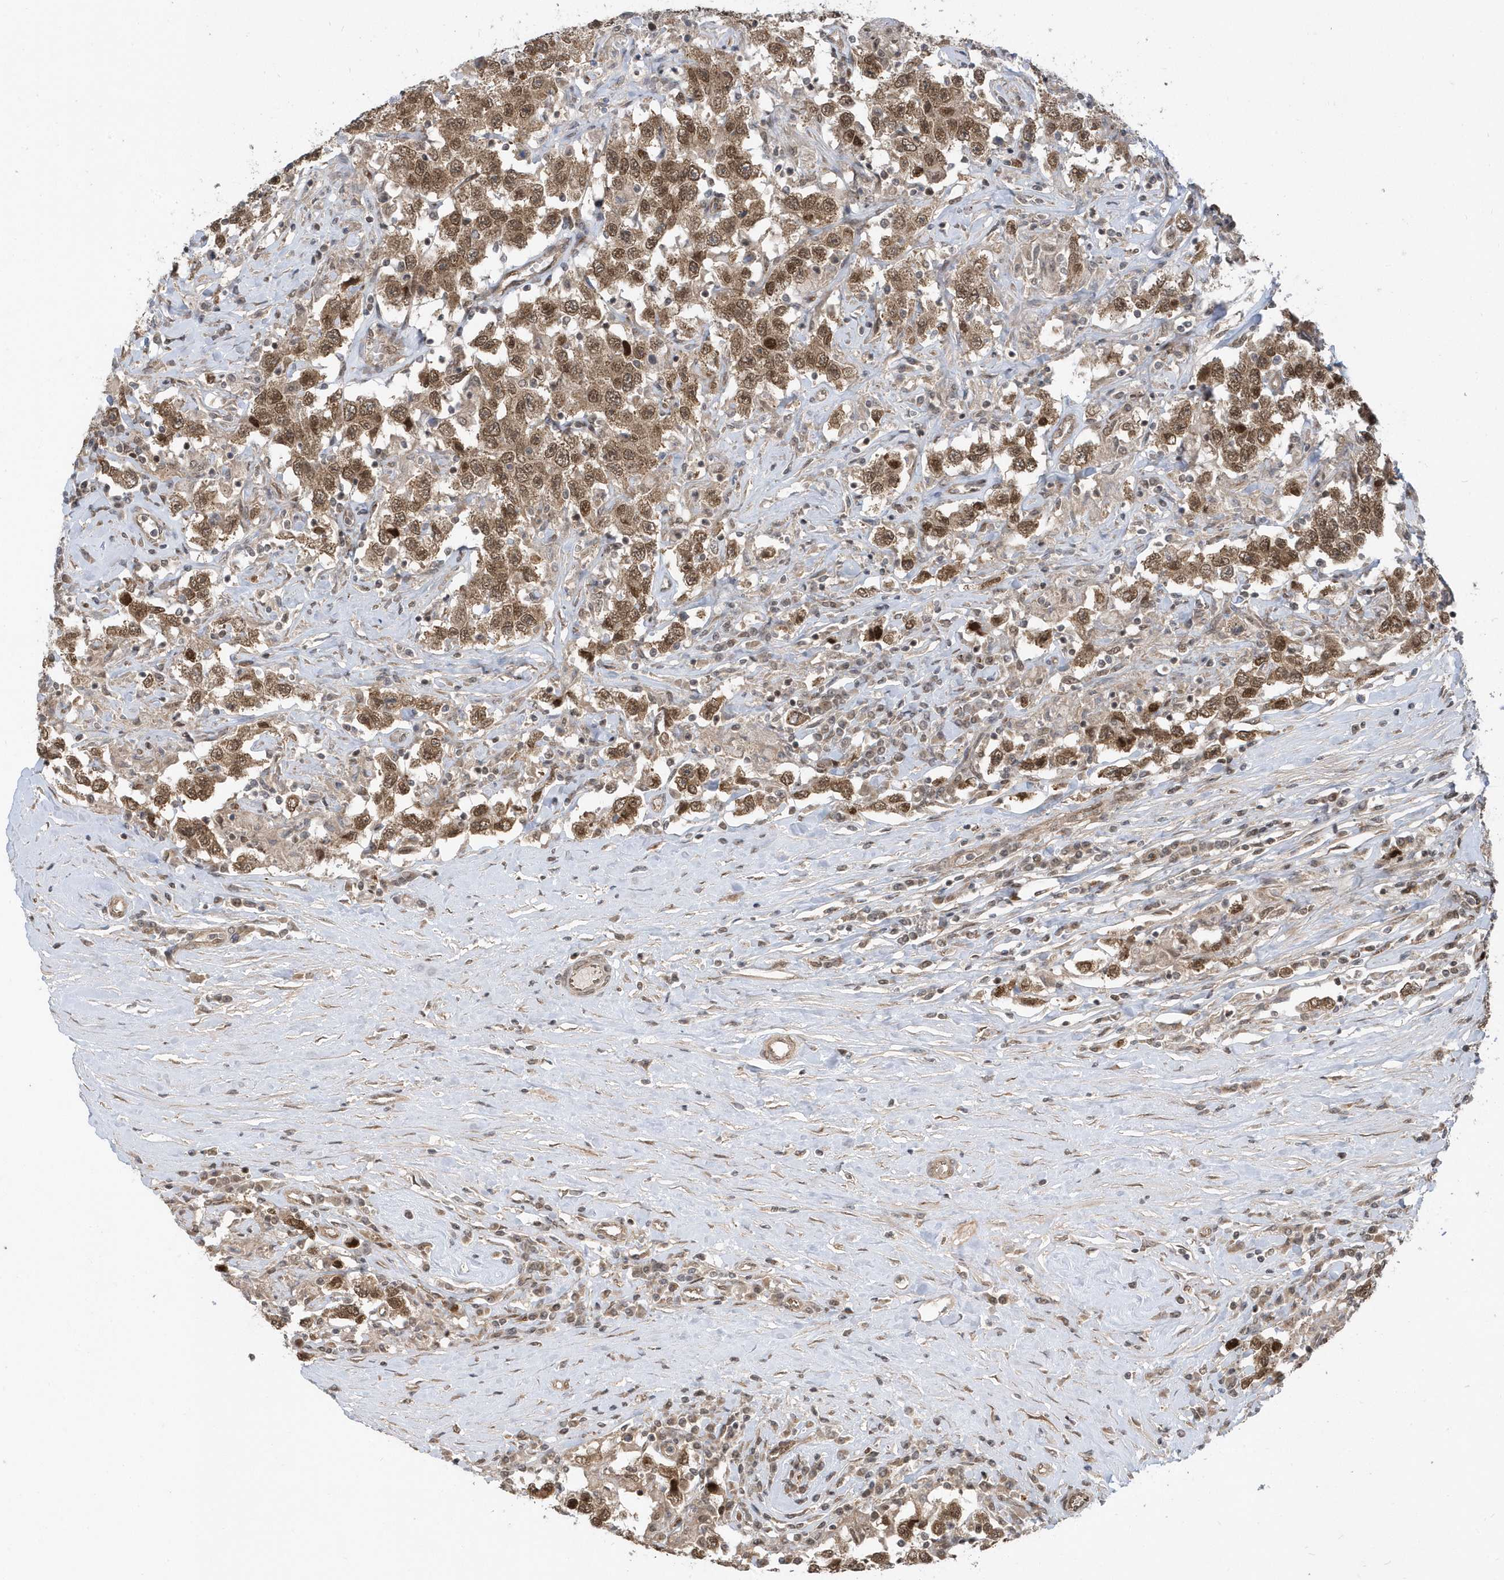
{"staining": {"intensity": "moderate", "quantity": ">75%", "location": "cytoplasmic/membranous,nuclear"}, "tissue": "testis cancer", "cell_type": "Tumor cells", "image_type": "cancer", "snomed": [{"axis": "morphology", "description": "Seminoma, NOS"}, {"axis": "topography", "description": "Testis"}], "caption": "This histopathology image shows immunohistochemistry (IHC) staining of testis seminoma, with medium moderate cytoplasmic/membranous and nuclear positivity in approximately >75% of tumor cells.", "gene": "USP53", "patient": {"sex": "male", "age": 41}}